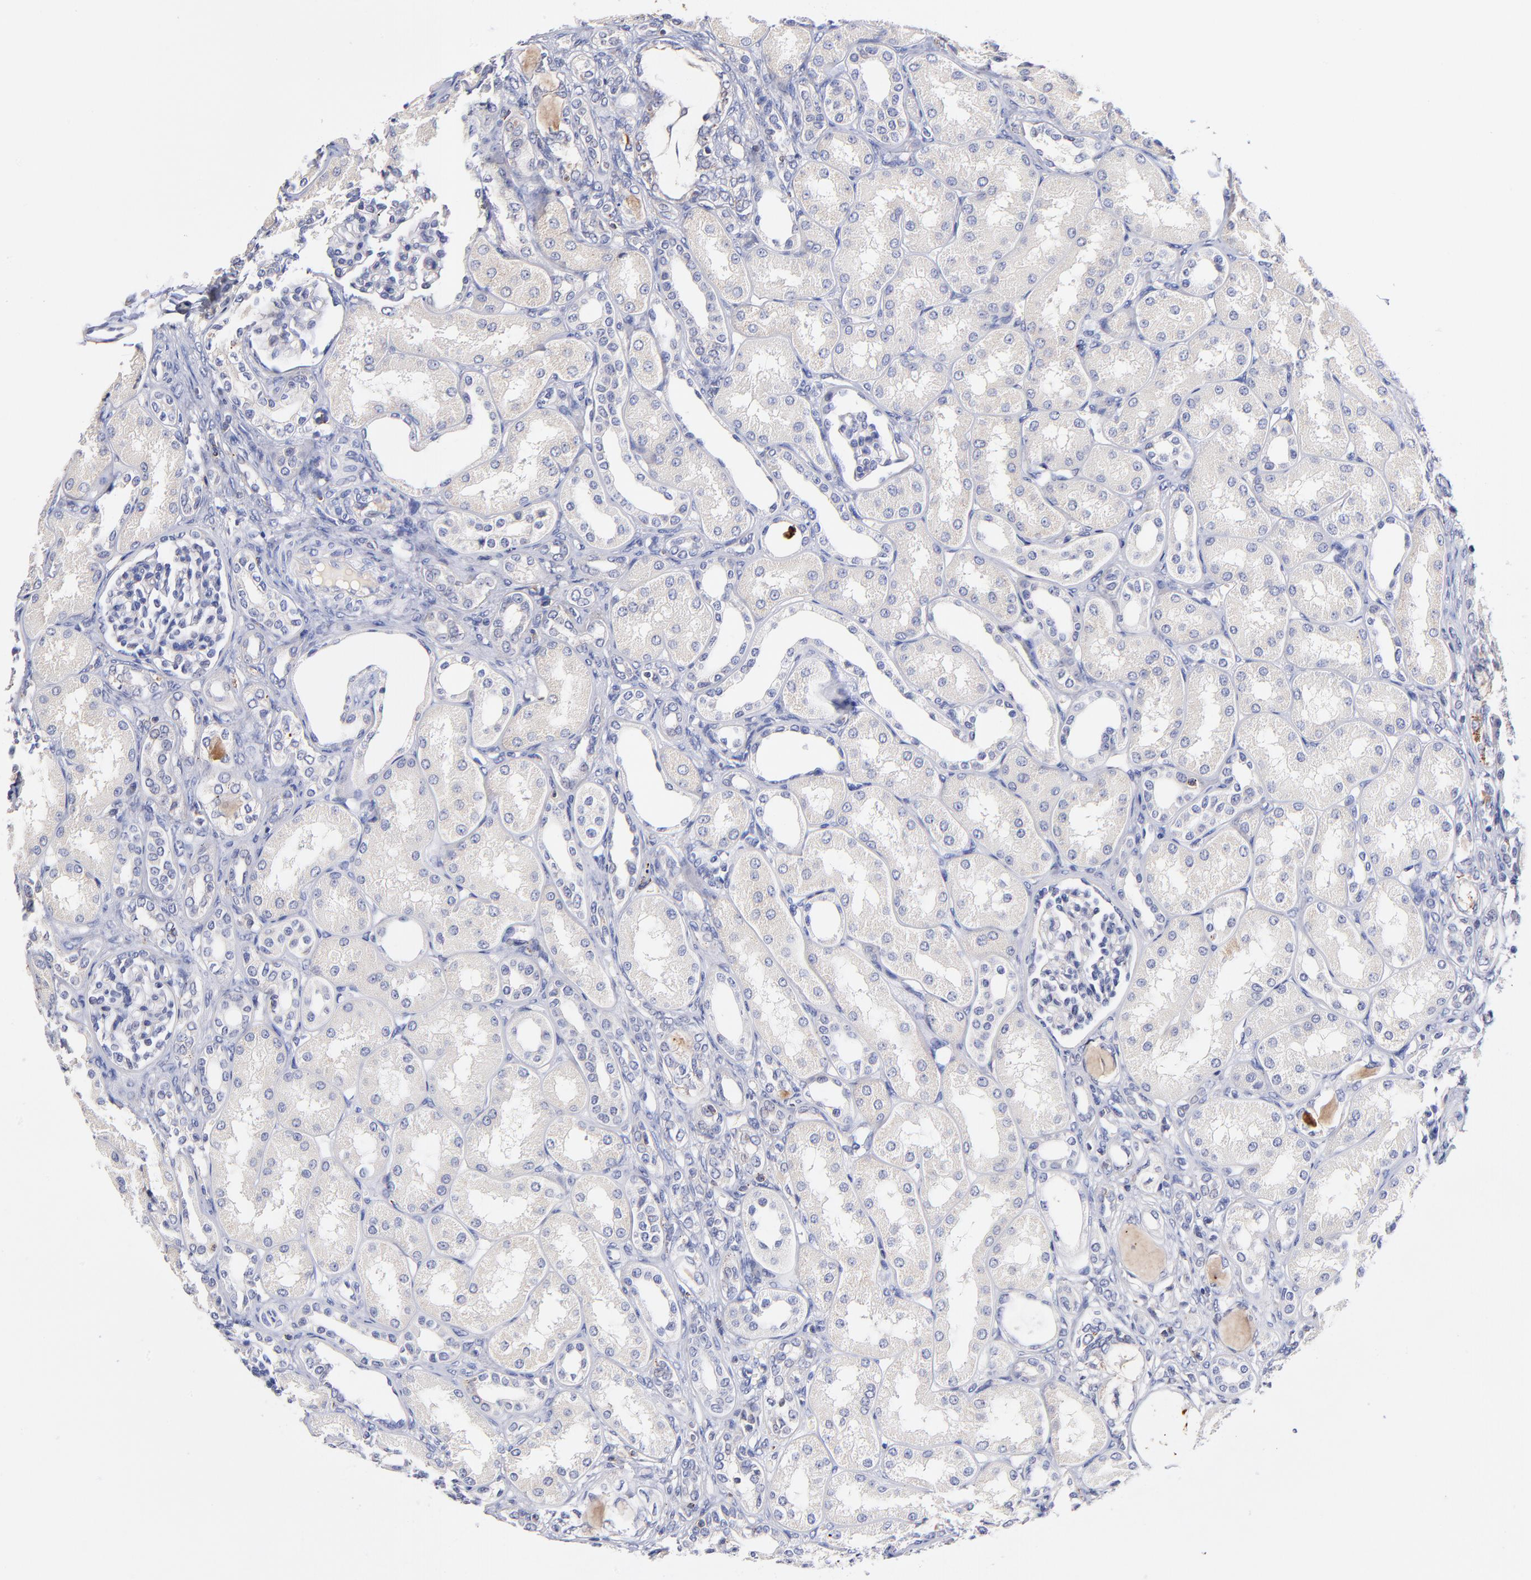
{"staining": {"intensity": "negative", "quantity": "none", "location": "none"}, "tissue": "kidney", "cell_type": "Cells in glomeruli", "image_type": "normal", "snomed": [{"axis": "morphology", "description": "Normal tissue, NOS"}, {"axis": "topography", "description": "Kidney"}], "caption": "Cells in glomeruli show no significant positivity in normal kidney. (DAB (3,3'-diaminobenzidine) immunohistochemistry (IHC) with hematoxylin counter stain).", "gene": "KREMEN2", "patient": {"sex": "male", "age": 7}}